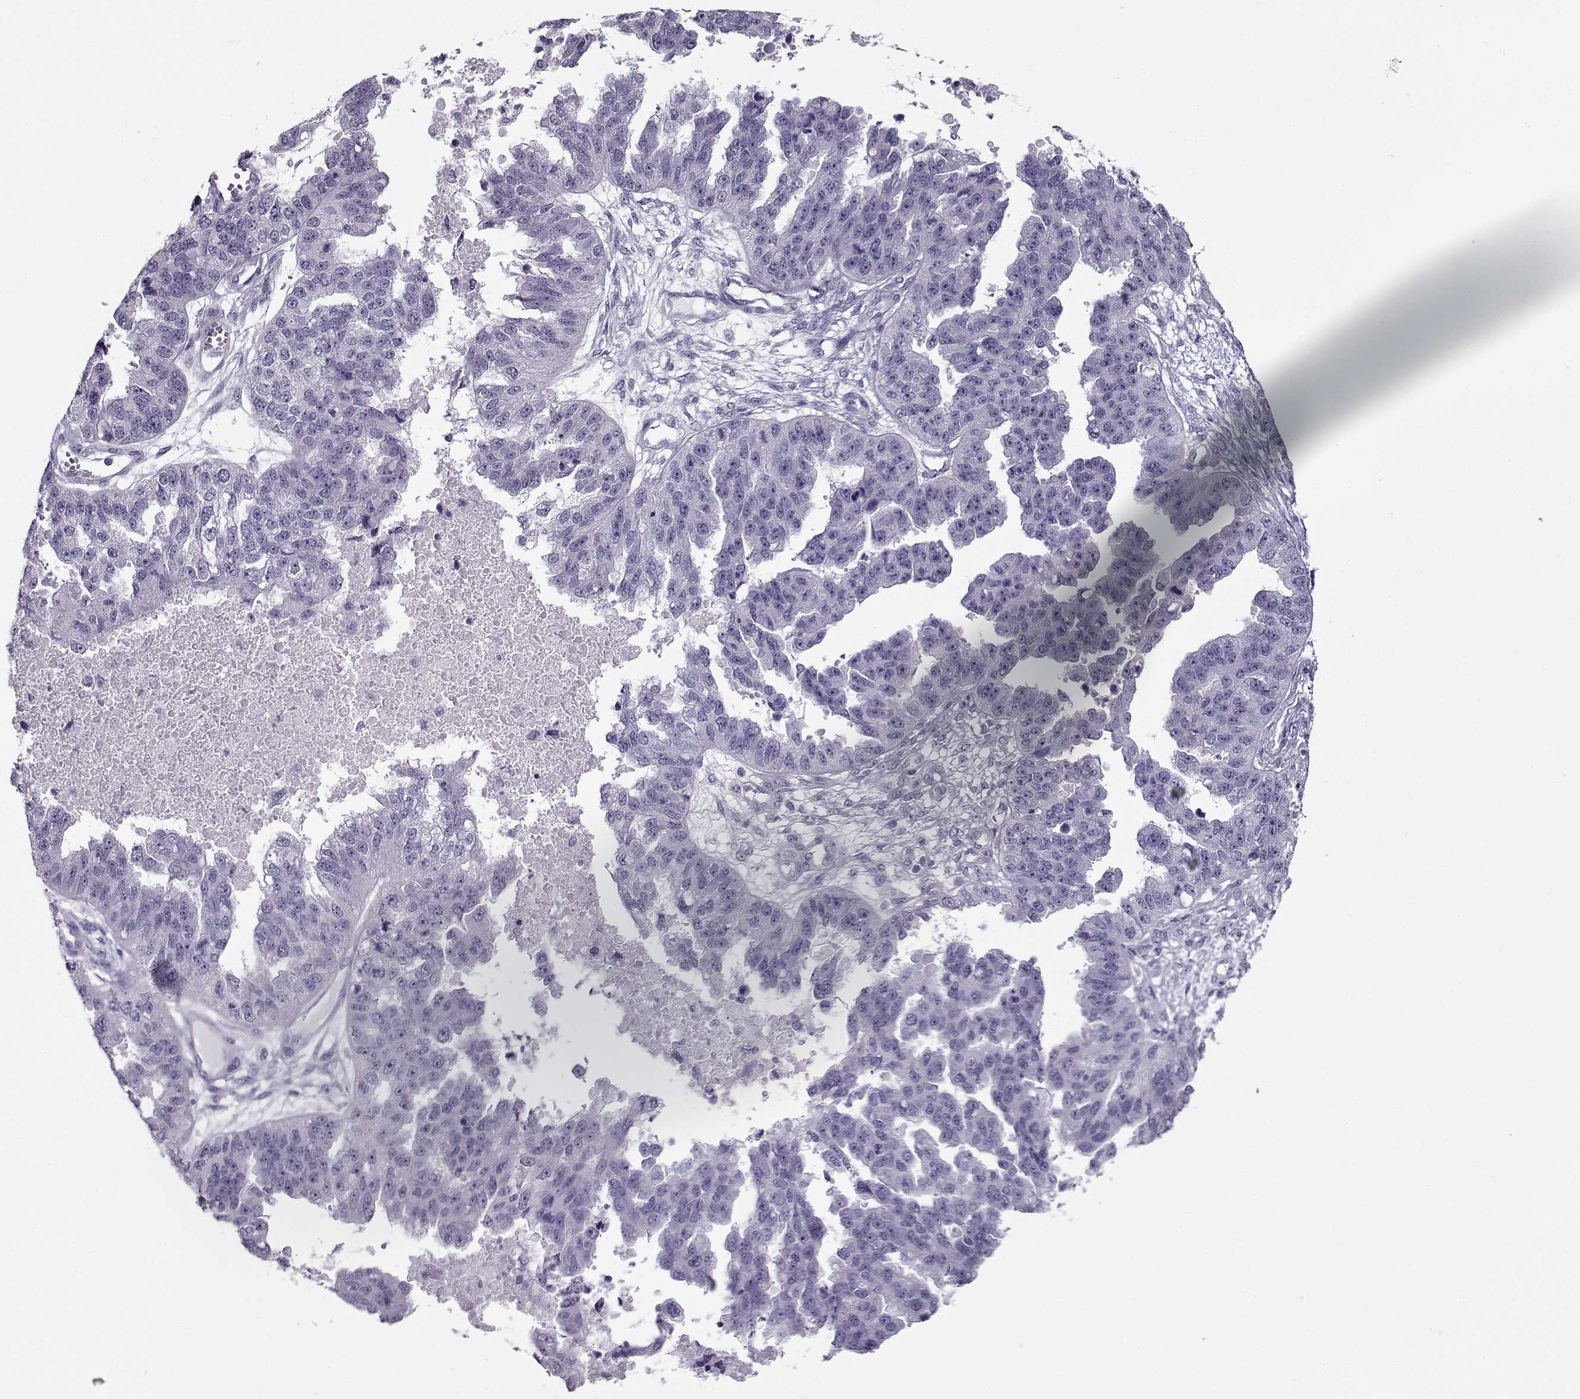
{"staining": {"intensity": "negative", "quantity": "none", "location": "none"}, "tissue": "ovarian cancer", "cell_type": "Tumor cells", "image_type": "cancer", "snomed": [{"axis": "morphology", "description": "Cystadenocarcinoma, serous, NOS"}, {"axis": "topography", "description": "Ovary"}], "caption": "Immunohistochemistry image of human ovarian serous cystadenocarcinoma stained for a protein (brown), which demonstrates no expression in tumor cells.", "gene": "CIBAR1", "patient": {"sex": "female", "age": 58}}